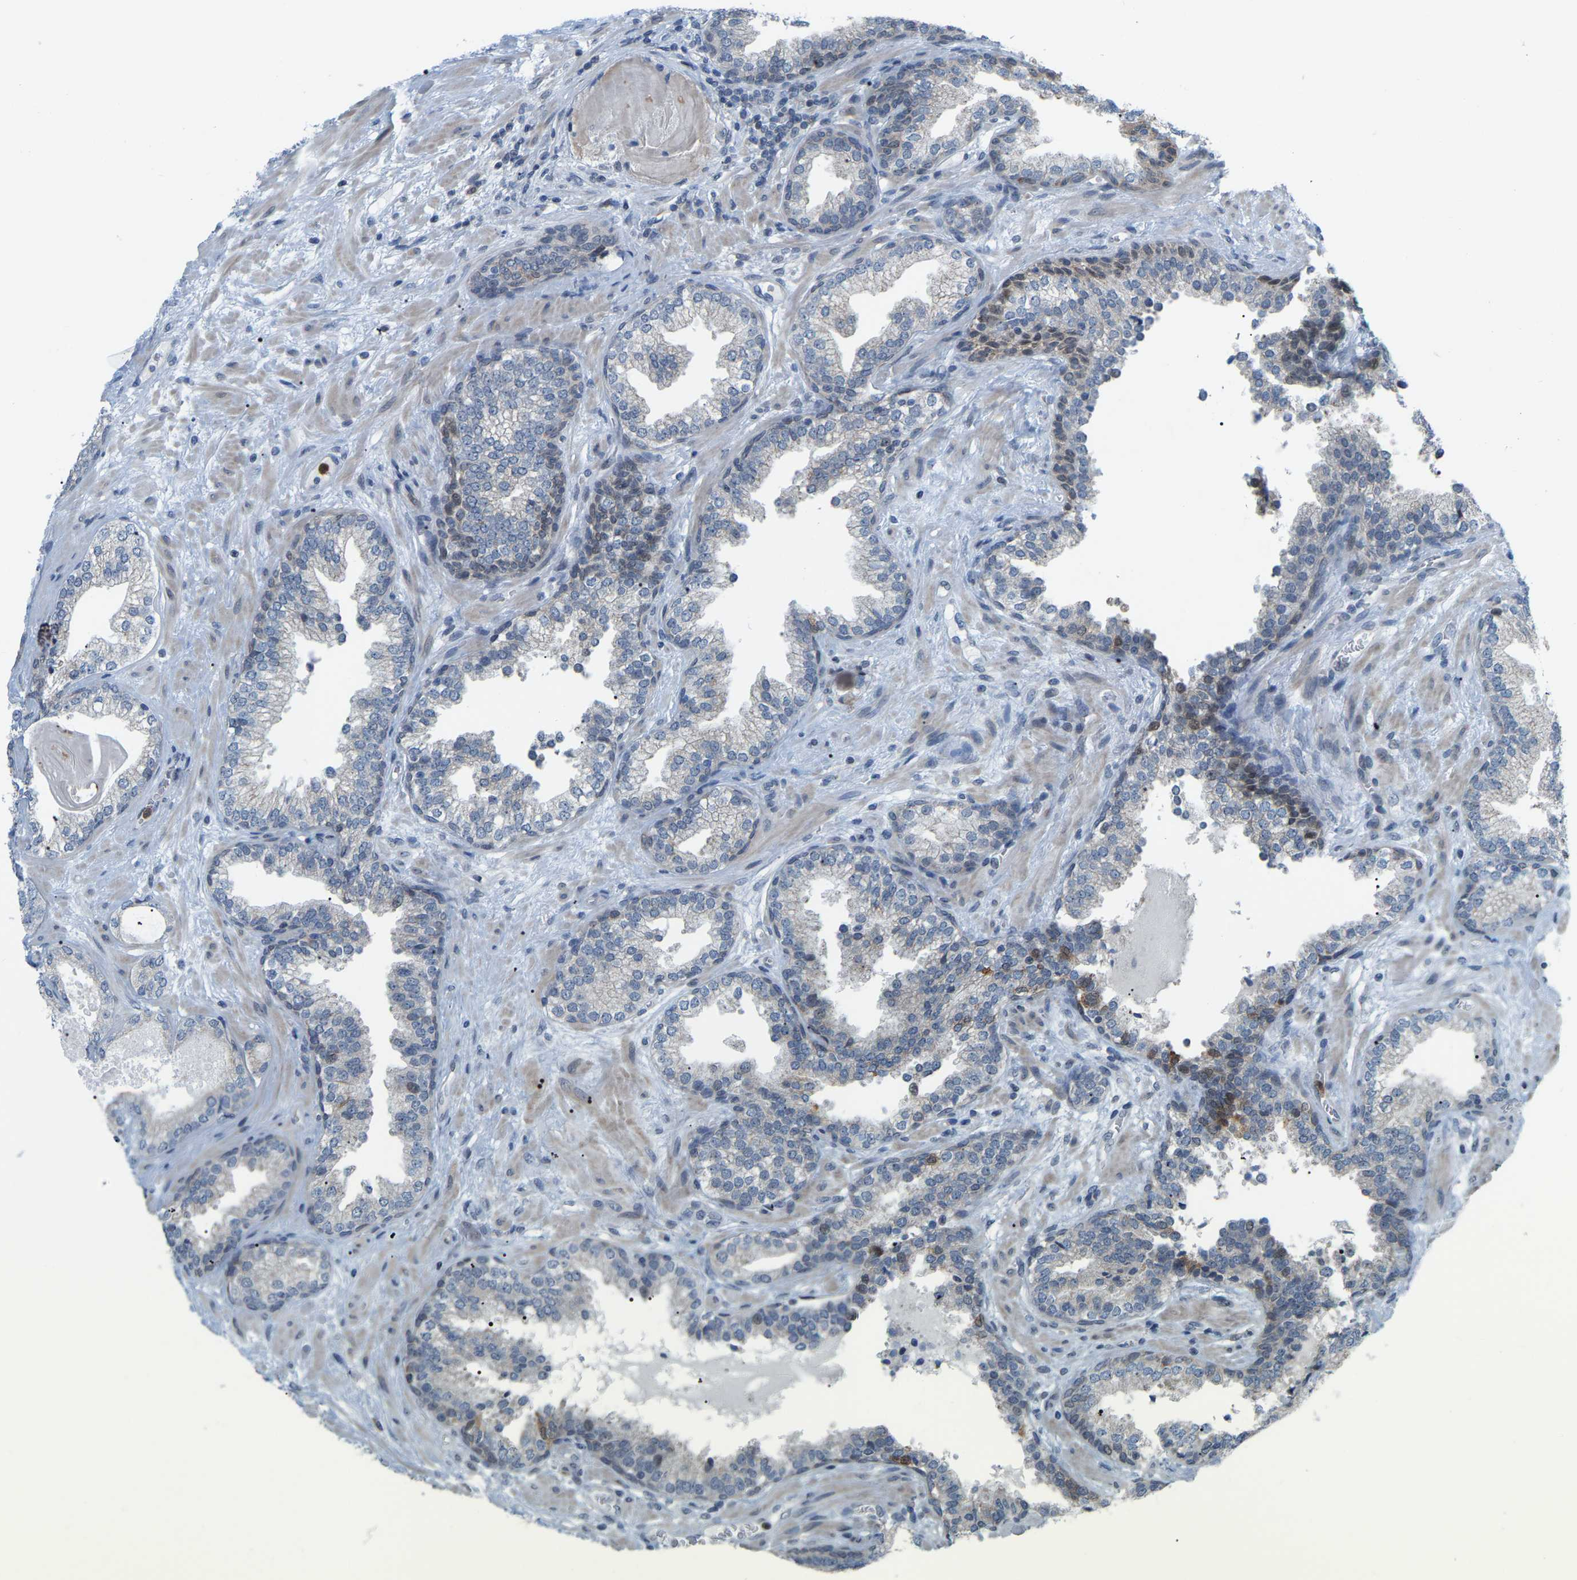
{"staining": {"intensity": "negative", "quantity": "none", "location": "none"}, "tissue": "prostate cancer", "cell_type": "Tumor cells", "image_type": "cancer", "snomed": [{"axis": "morphology", "description": "Adenocarcinoma, Low grade"}, {"axis": "topography", "description": "Prostate"}], "caption": "Tumor cells are negative for protein expression in human prostate cancer.", "gene": "CROT", "patient": {"sex": "male", "age": 65}}